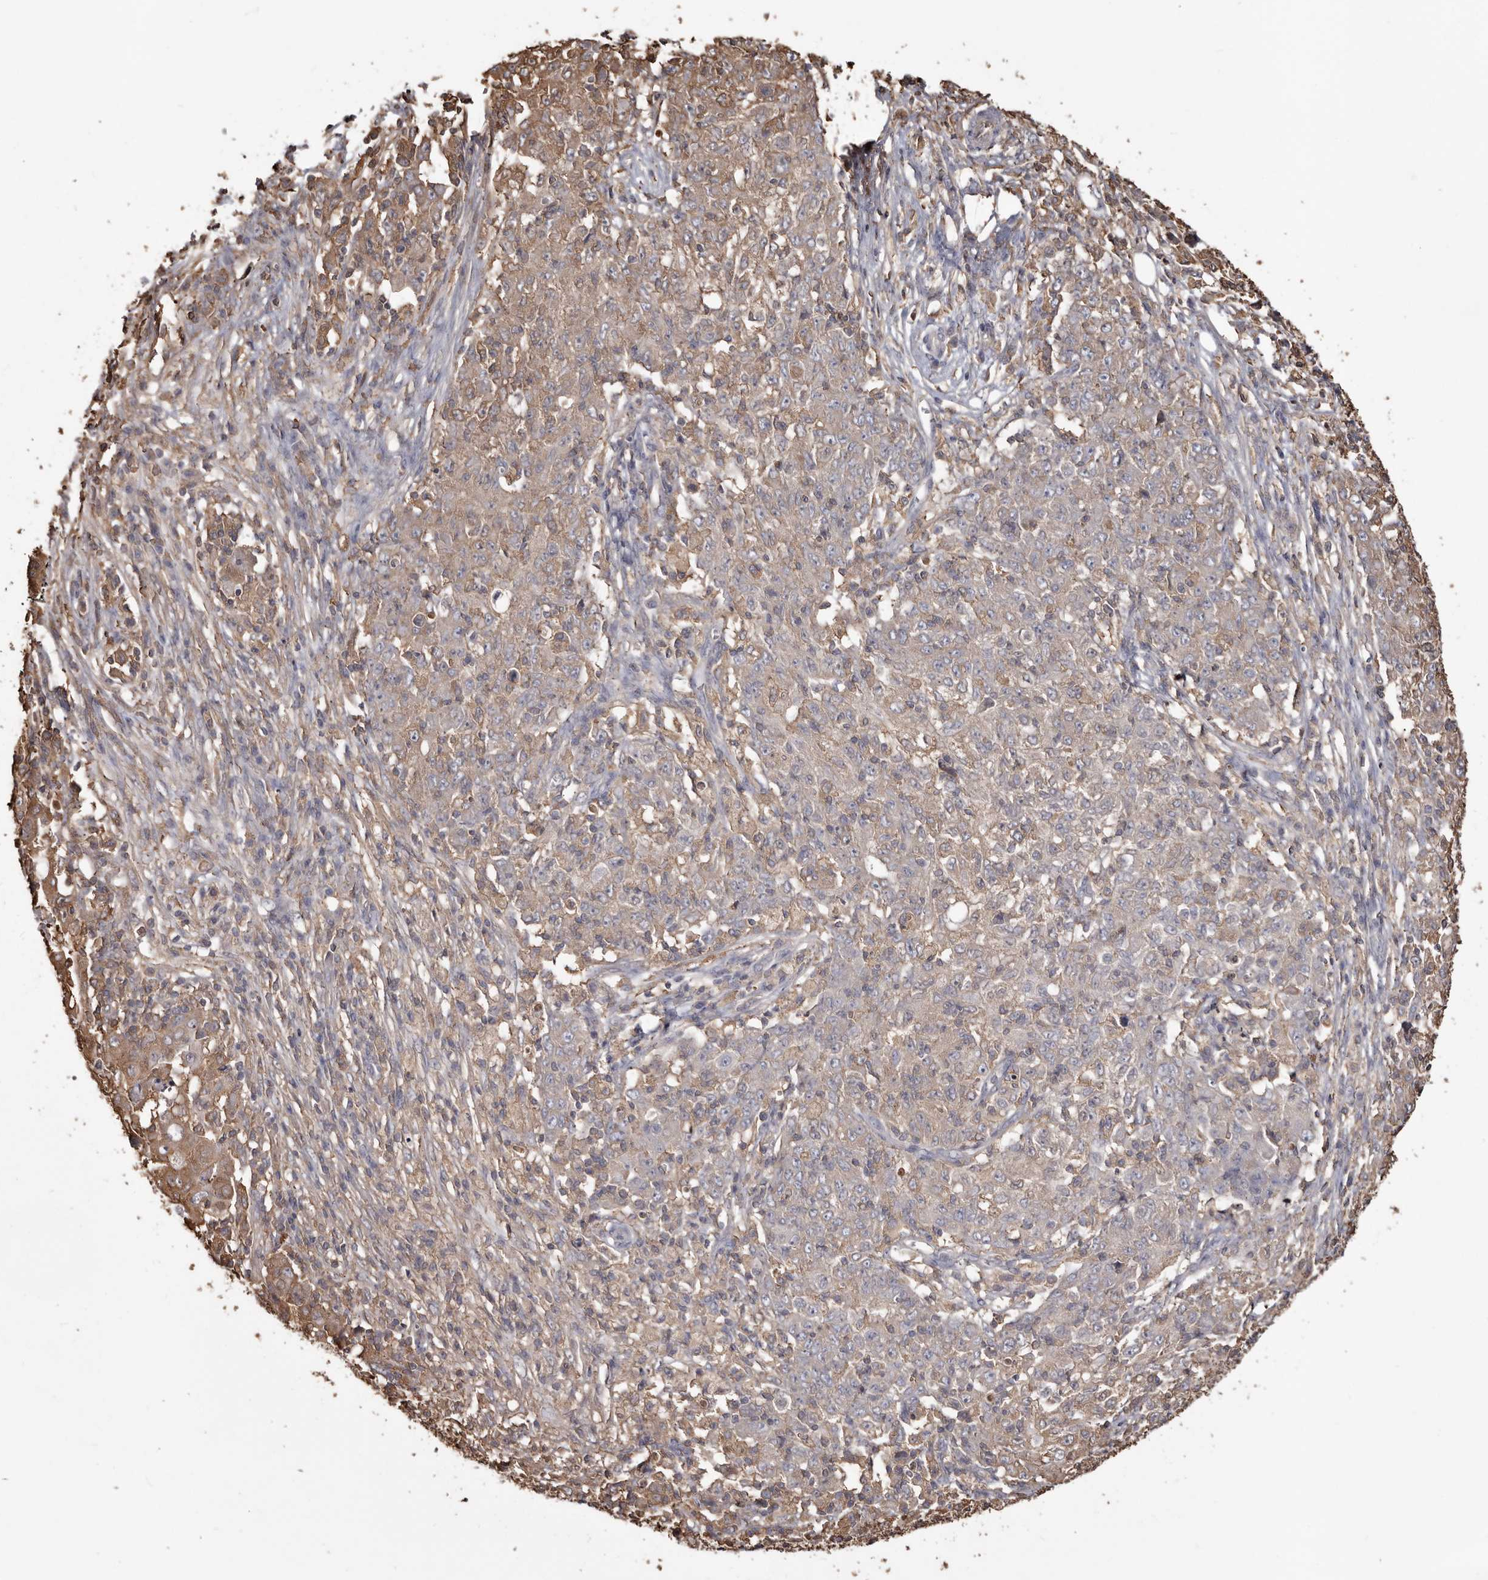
{"staining": {"intensity": "weak", "quantity": "25%-75%", "location": "cytoplasmic/membranous"}, "tissue": "ovarian cancer", "cell_type": "Tumor cells", "image_type": "cancer", "snomed": [{"axis": "morphology", "description": "Carcinoma, endometroid"}, {"axis": "topography", "description": "Ovary"}], "caption": "Ovarian endometroid carcinoma stained for a protein reveals weak cytoplasmic/membranous positivity in tumor cells.", "gene": "PKM", "patient": {"sex": "female", "age": 42}}